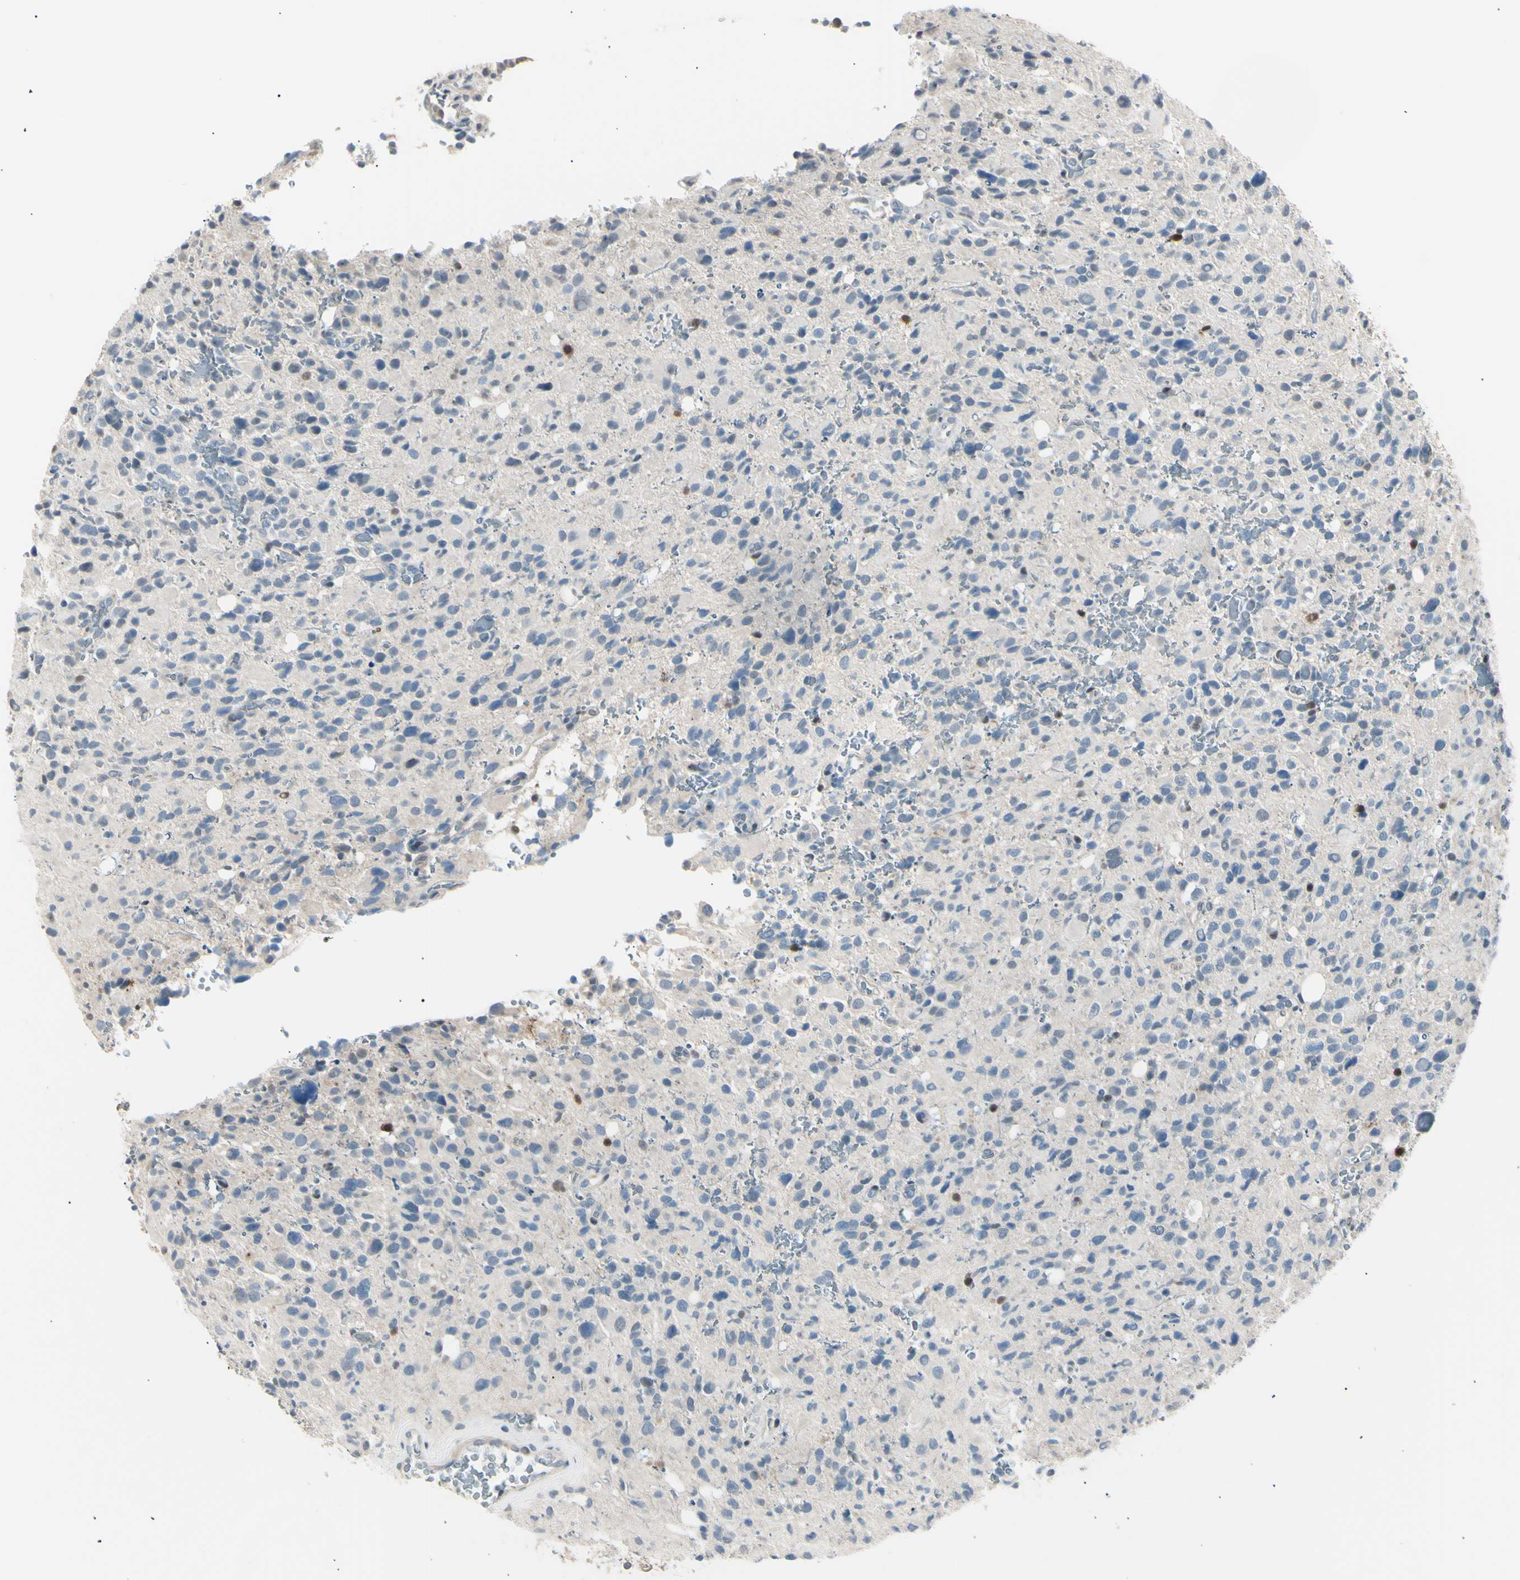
{"staining": {"intensity": "negative", "quantity": "none", "location": "none"}, "tissue": "glioma", "cell_type": "Tumor cells", "image_type": "cancer", "snomed": [{"axis": "morphology", "description": "Glioma, malignant, High grade"}, {"axis": "topography", "description": "Brain"}], "caption": "A photomicrograph of human malignant glioma (high-grade) is negative for staining in tumor cells.", "gene": "LHPP", "patient": {"sex": "male", "age": 48}}